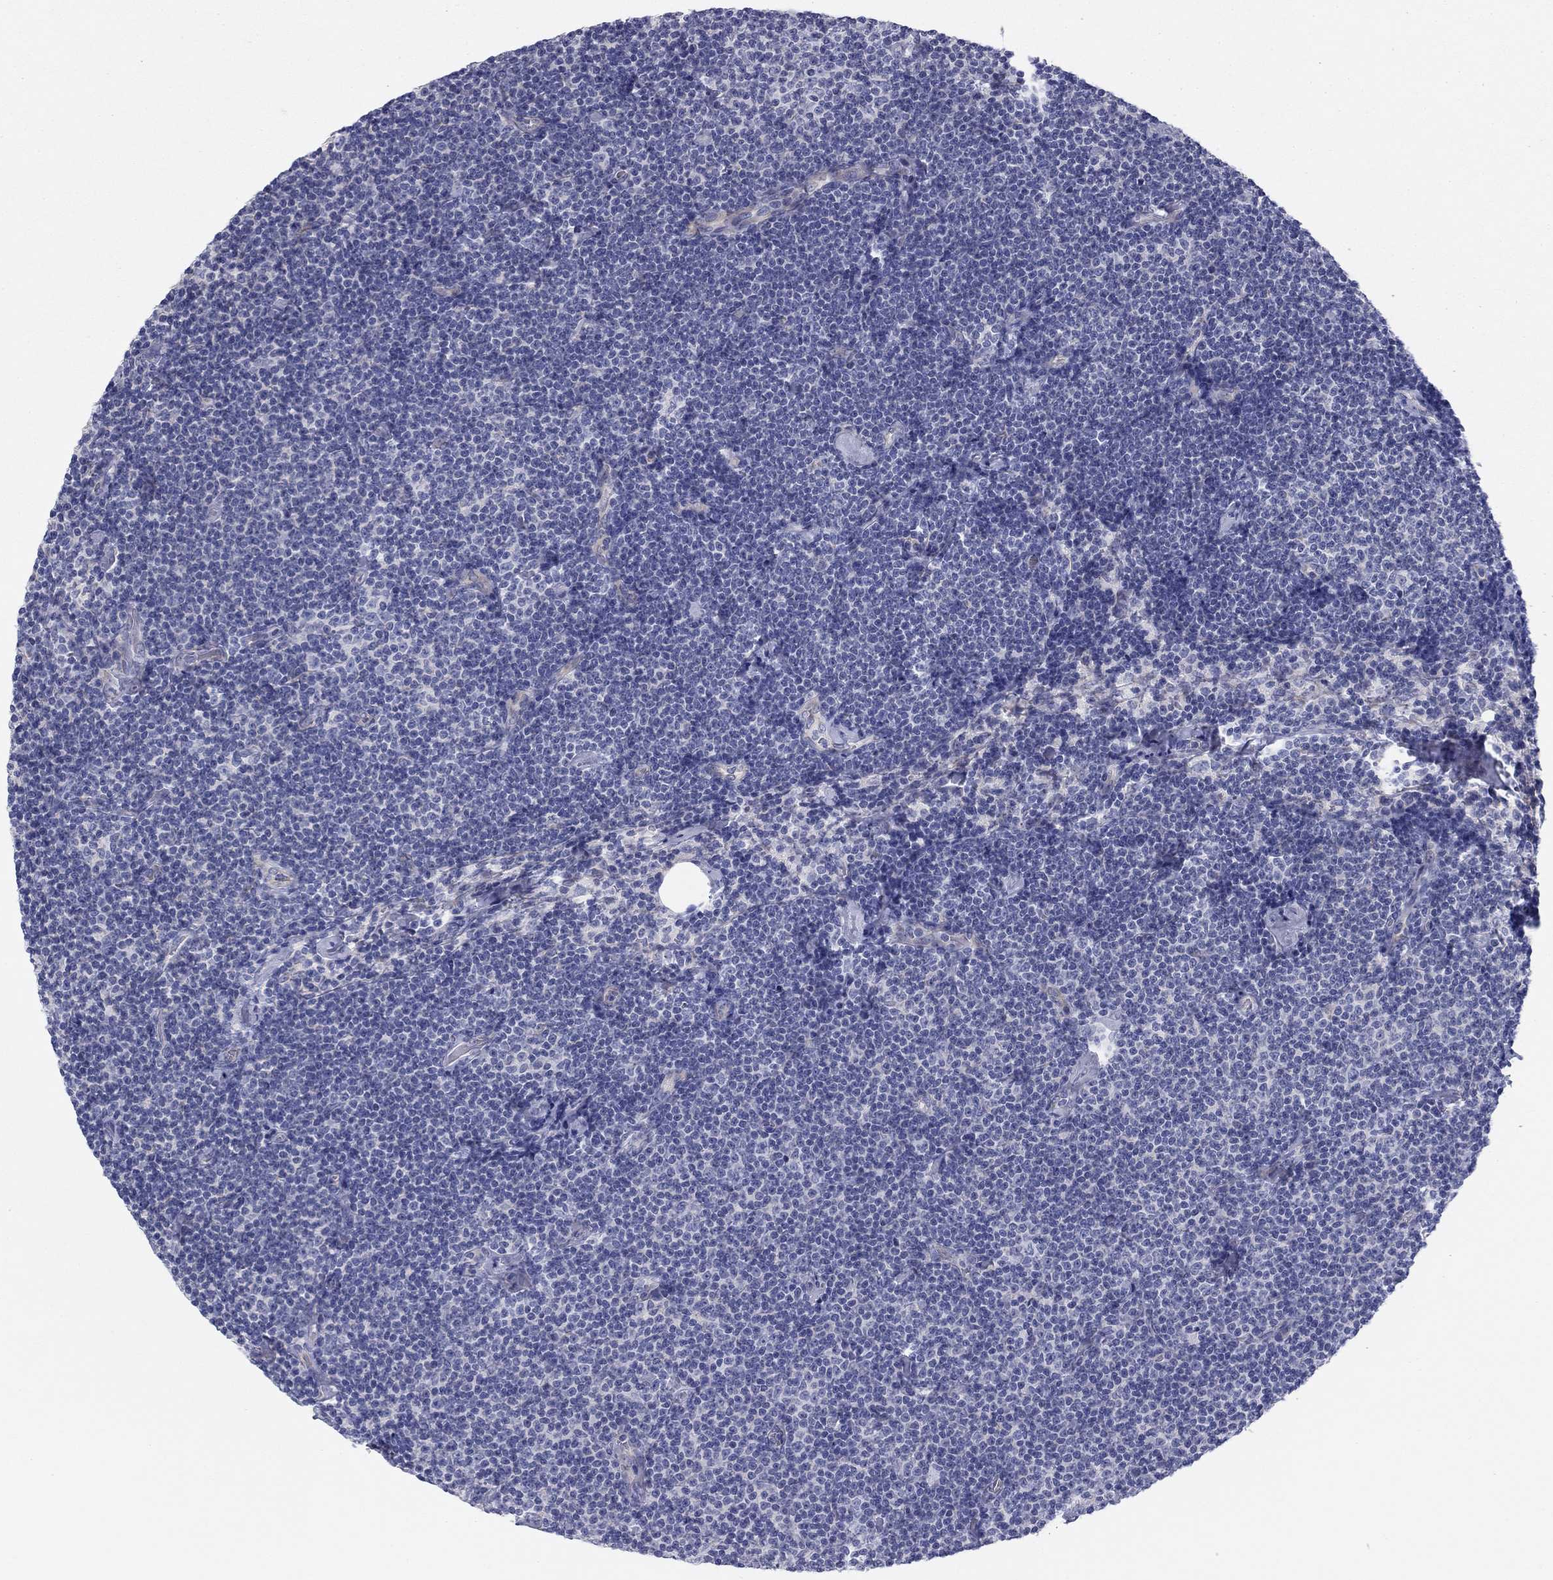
{"staining": {"intensity": "negative", "quantity": "none", "location": "none"}, "tissue": "lymphoma", "cell_type": "Tumor cells", "image_type": "cancer", "snomed": [{"axis": "morphology", "description": "Malignant lymphoma, non-Hodgkin's type, Low grade"}, {"axis": "topography", "description": "Lymph node"}], "caption": "DAB immunohistochemical staining of lymphoma exhibits no significant expression in tumor cells.", "gene": "SEPTIN3", "patient": {"sex": "male", "age": 81}}